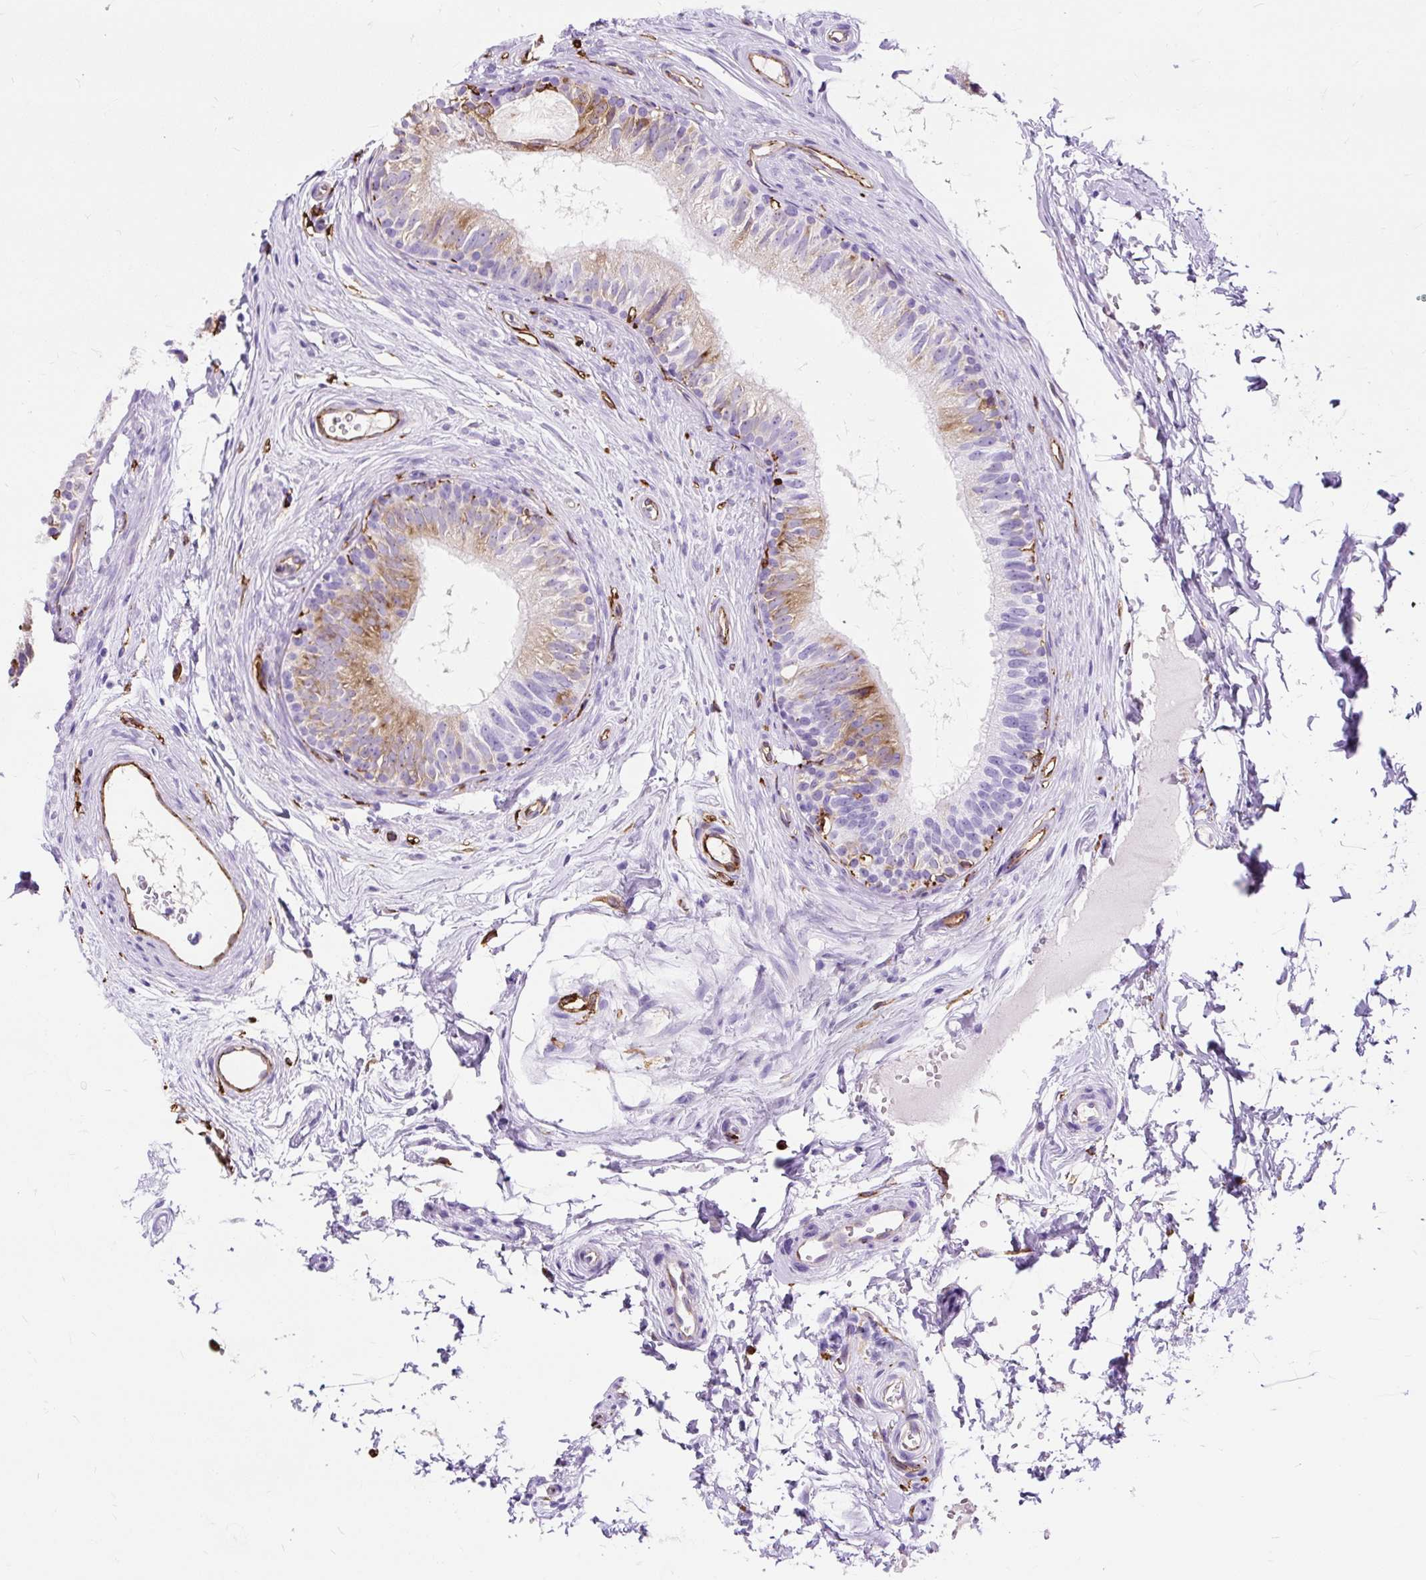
{"staining": {"intensity": "moderate", "quantity": "<25%", "location": "cytoplasmic/membranous"}, "tissue": "epididymis", "cell_type": "Glandular cells", "image_type": "normal", "snomed": [{"axis": "morphology", "description": "Normal tissue, NOS"}, {"axis": "topography", "description": "Epididymis"}], "caption": "Protein expression by immunohistochemistry displays moderate cytoplasmic/membranous positivity in approximately <25% of glandular cells in unremarkable epididymis. (IHC, brightfield microscopy, high magnification).", "gene": "HLA", "patient": {"sex": "male", "age": 45}}